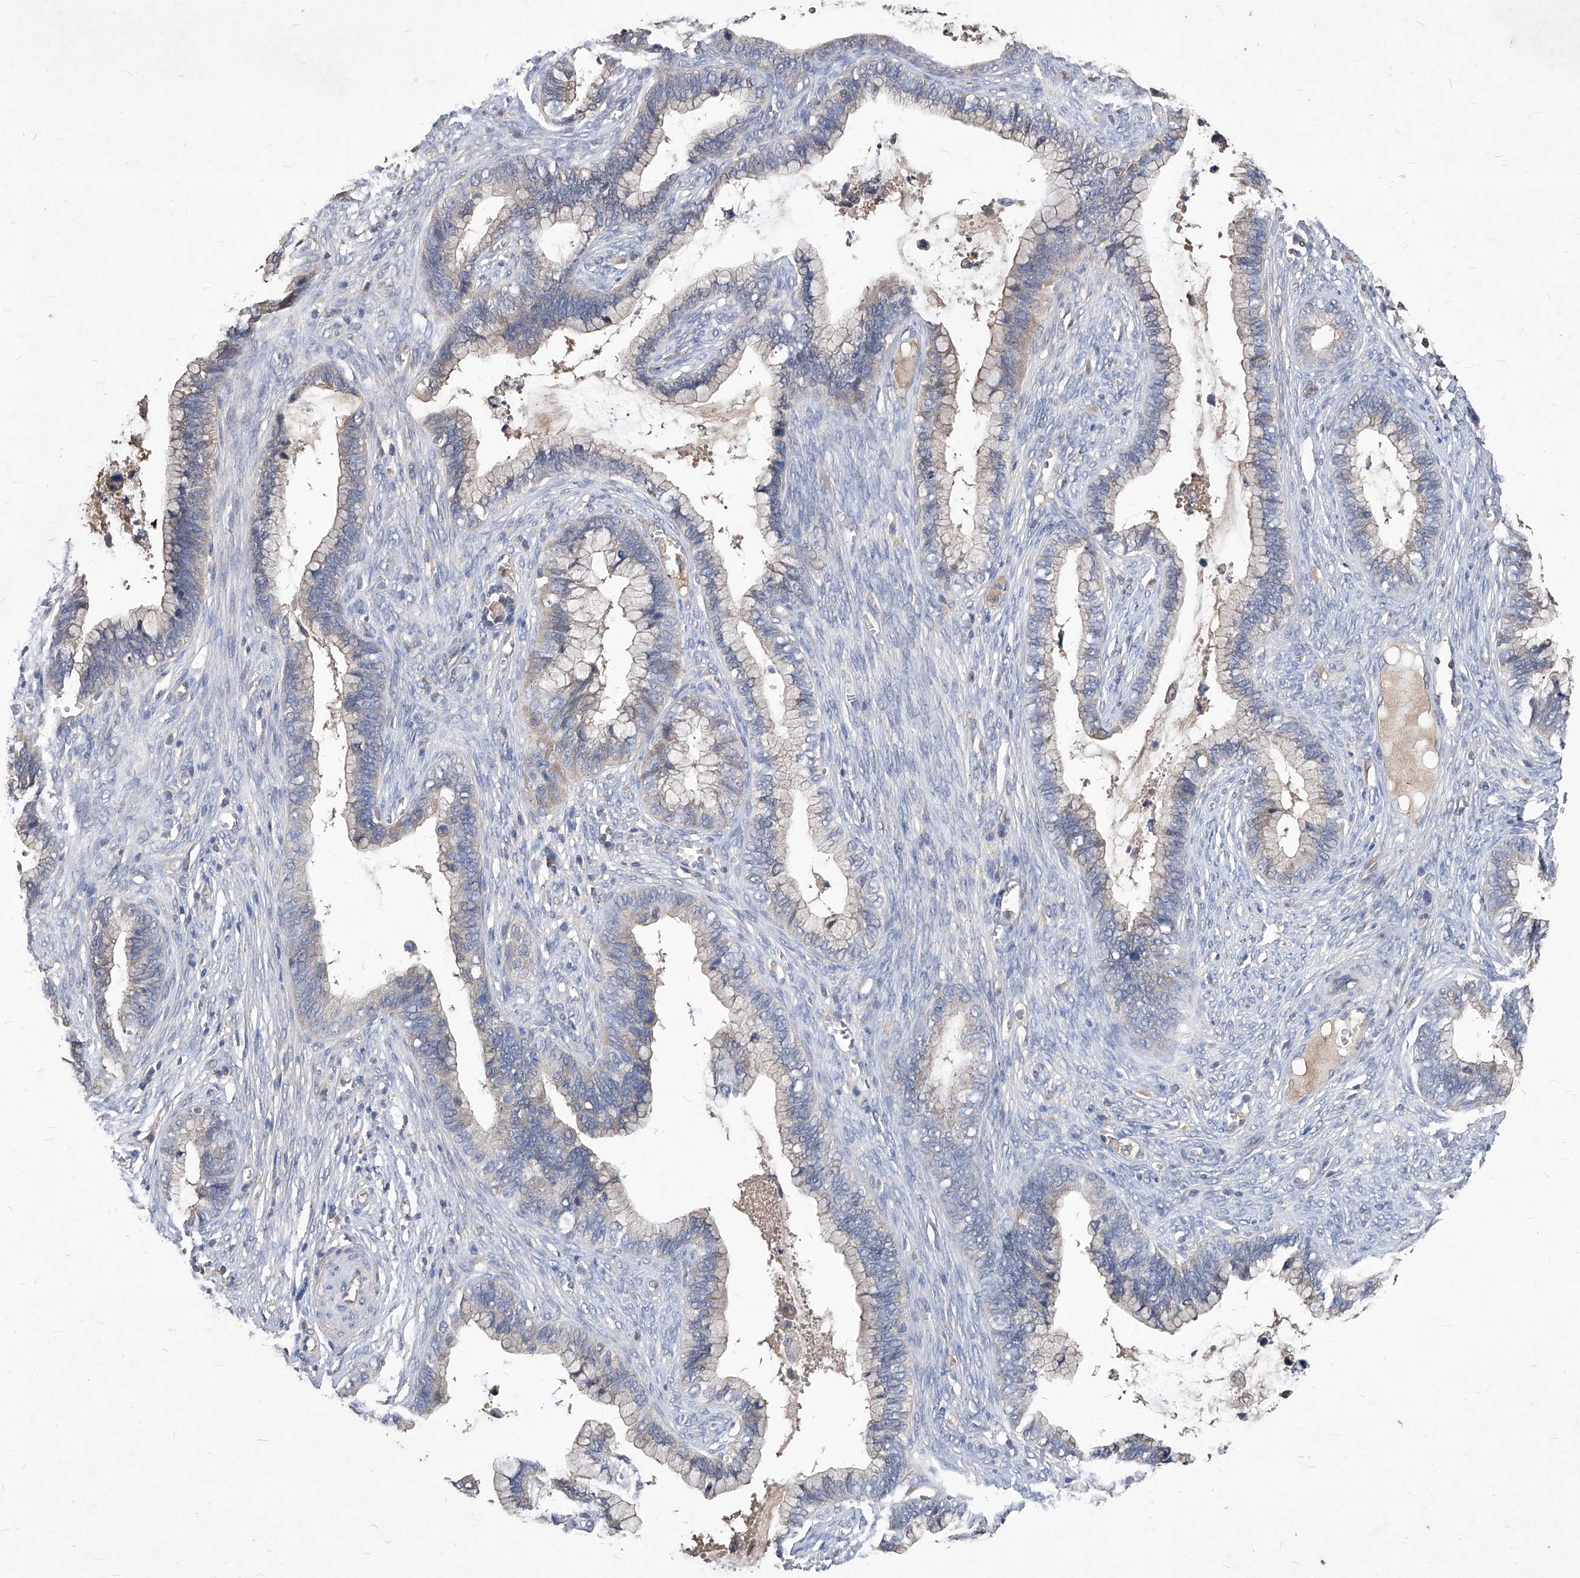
{"staining": {"intensity": "weak", "quantity": "<25%", "location": "cytoplasmic/membranous"}, "tissue": "cervical cancer", "cell_type": "Tumor cells", "image_type": "cancer", "snomed": [{"axis": "morphology", "description": "Adenocarcinoma, NOS"}, {"axis": "topography", "description": "Cervix"}], "caption": "This image is of cervical cancer stained with immunohistochemistry to label a protein in brown with the nuclei are counter-stained blue. There is no staining in tumor cells.", "gene": "SYNGR1", "patient": {"sex": "female", "age": 44}}